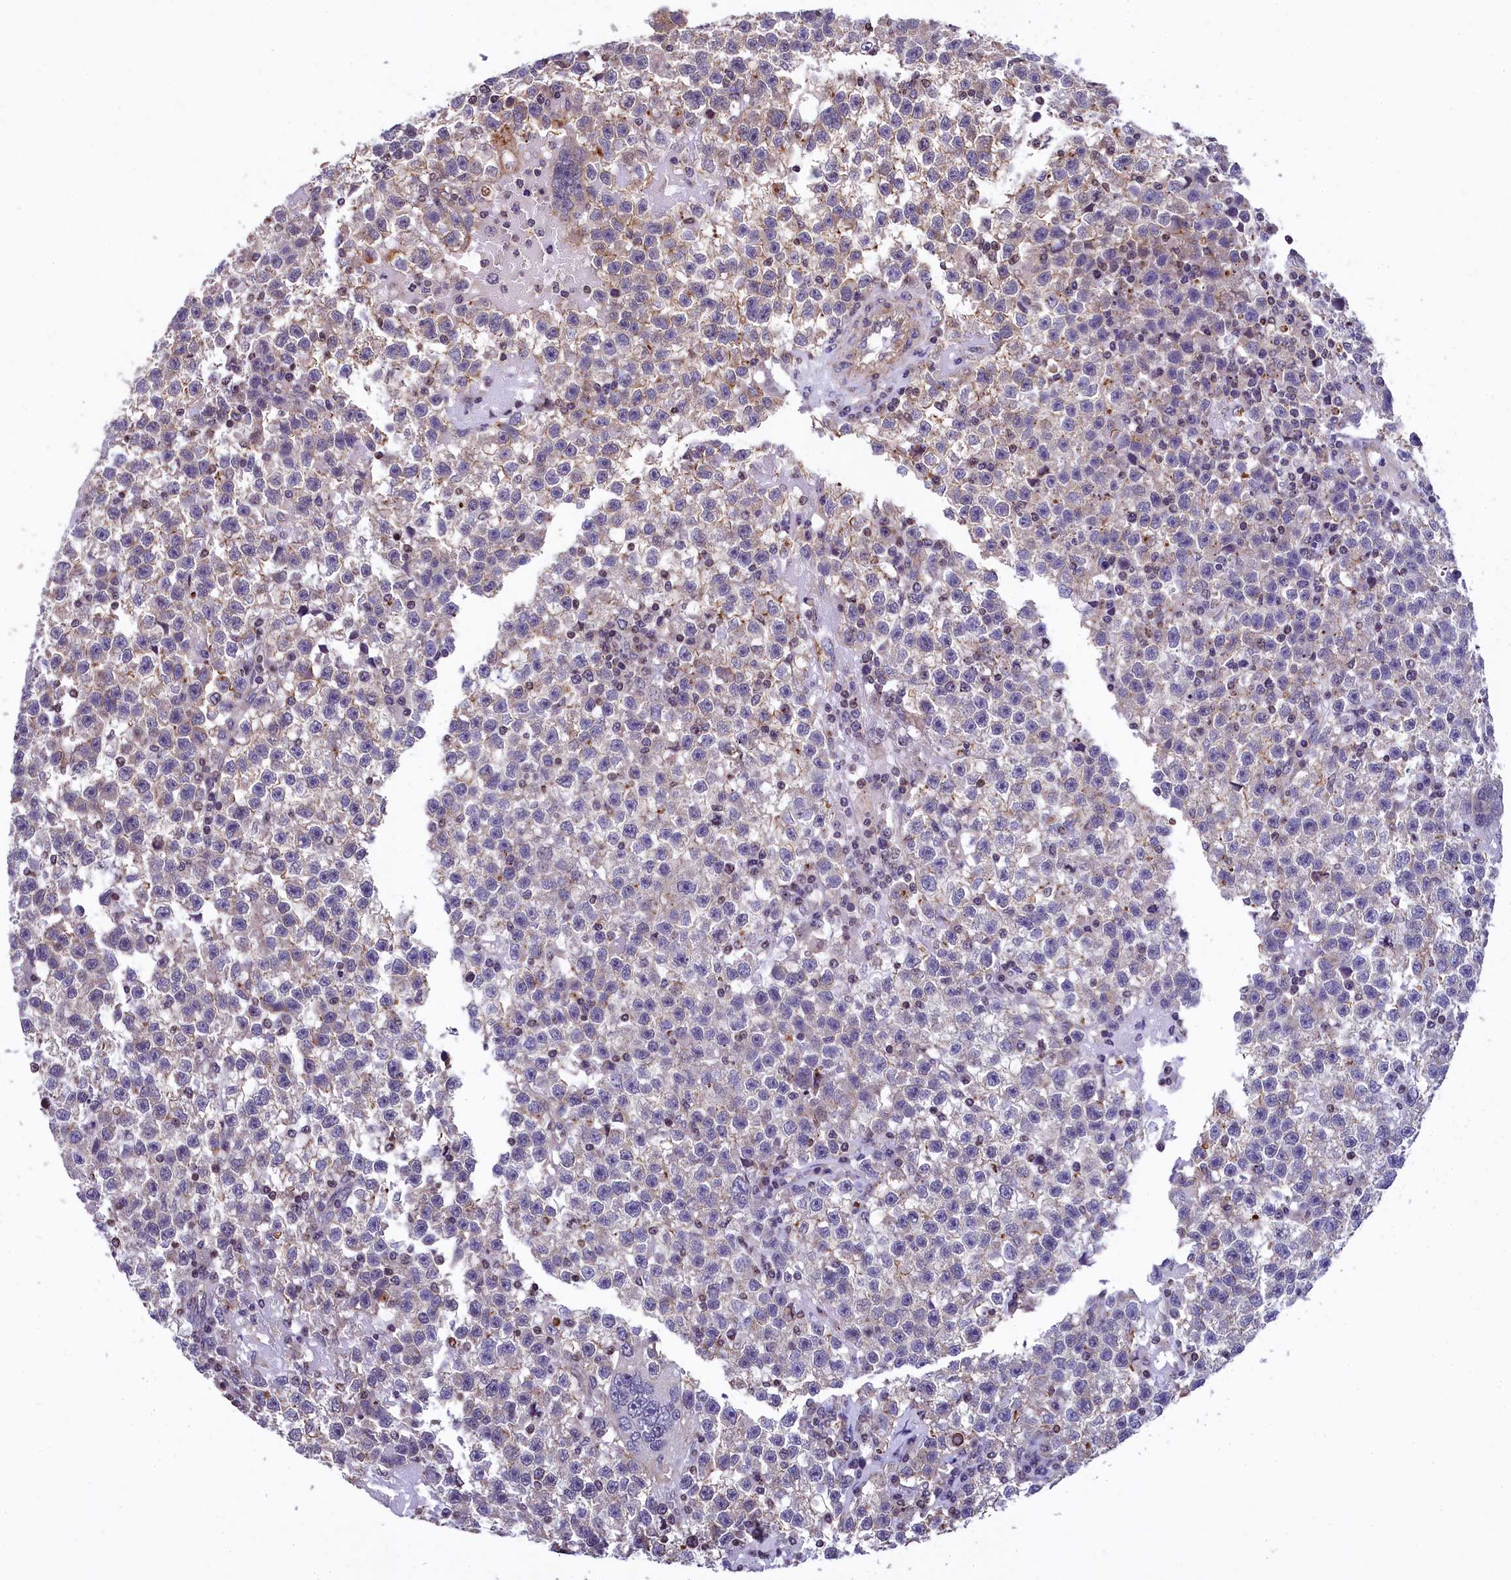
{"staining": {"intensity": "negative", "quantity": "none", "location": "none"}, "tissue": "testis cancer", "cell_type": "Tumor cells", "image_type": "cancer", "snomed": [{"axis": "morphology", "description": "Seminoma, NOS"}, {"axis": "topography", "description": "Testis"}], "caption": "Protein analysis of testis seminoma shows no significant expression in tumor cells.", "gene": "ZNF2", "patient": {"sex": "male", "age": 22}}